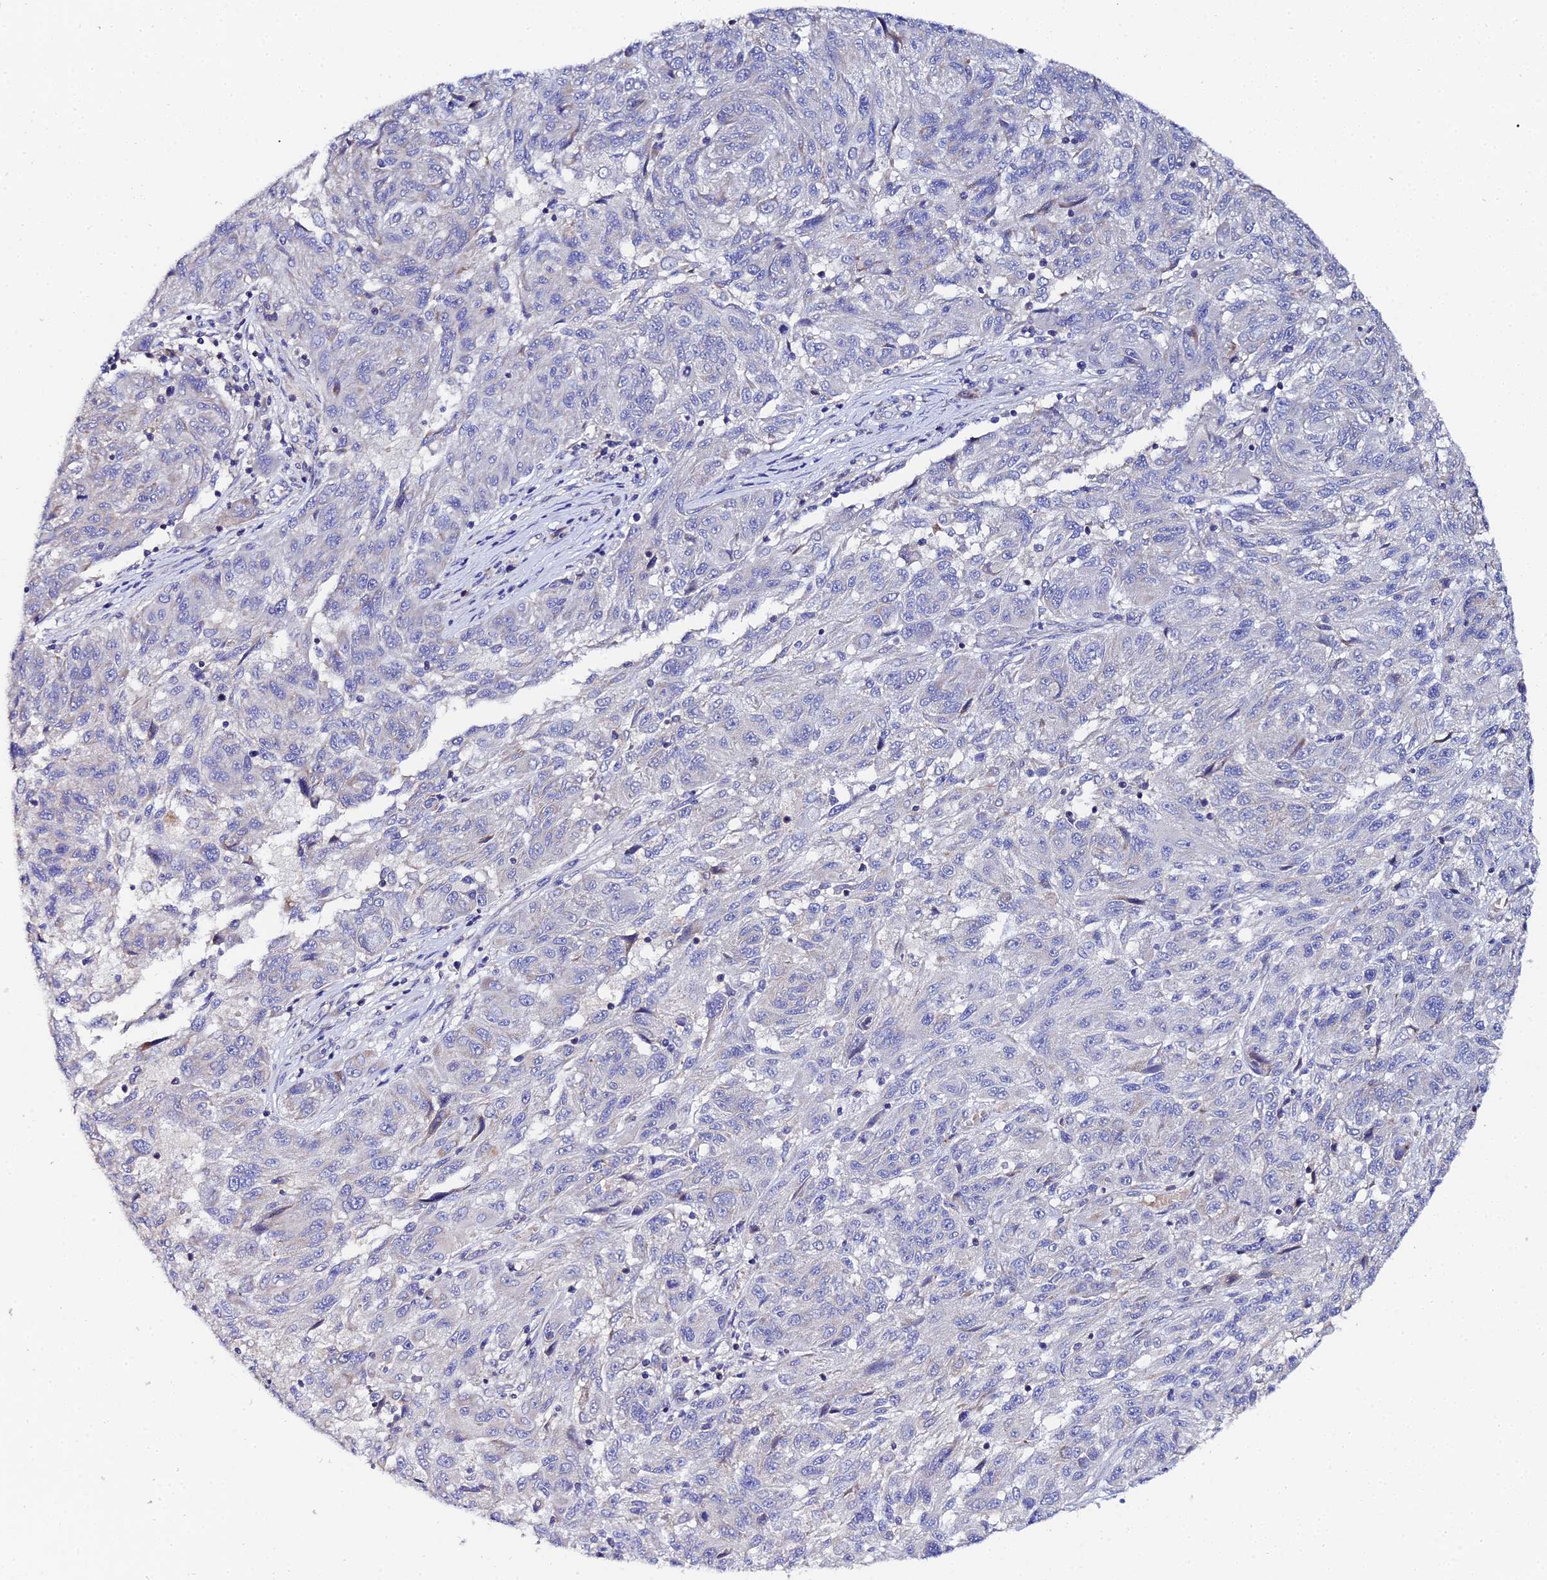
{"staining": {"intensity": "negative", "quantity": "none", "location": "none"}, "tissue": "melanoma", "cell_type": "Tumor cells", "image_type": "cancer", "snomed": [{"axis": "morphology", "description": "Malignant melanoma, NOS"}, {"axis": "topography", "description": "Skin"}], "caption": "Human melanoma stained for a protein using immunohistochemistry shows no expression in tumor cells.", "gene": "UBE2L3", "patient": {"sex": "male", "age": 53}}